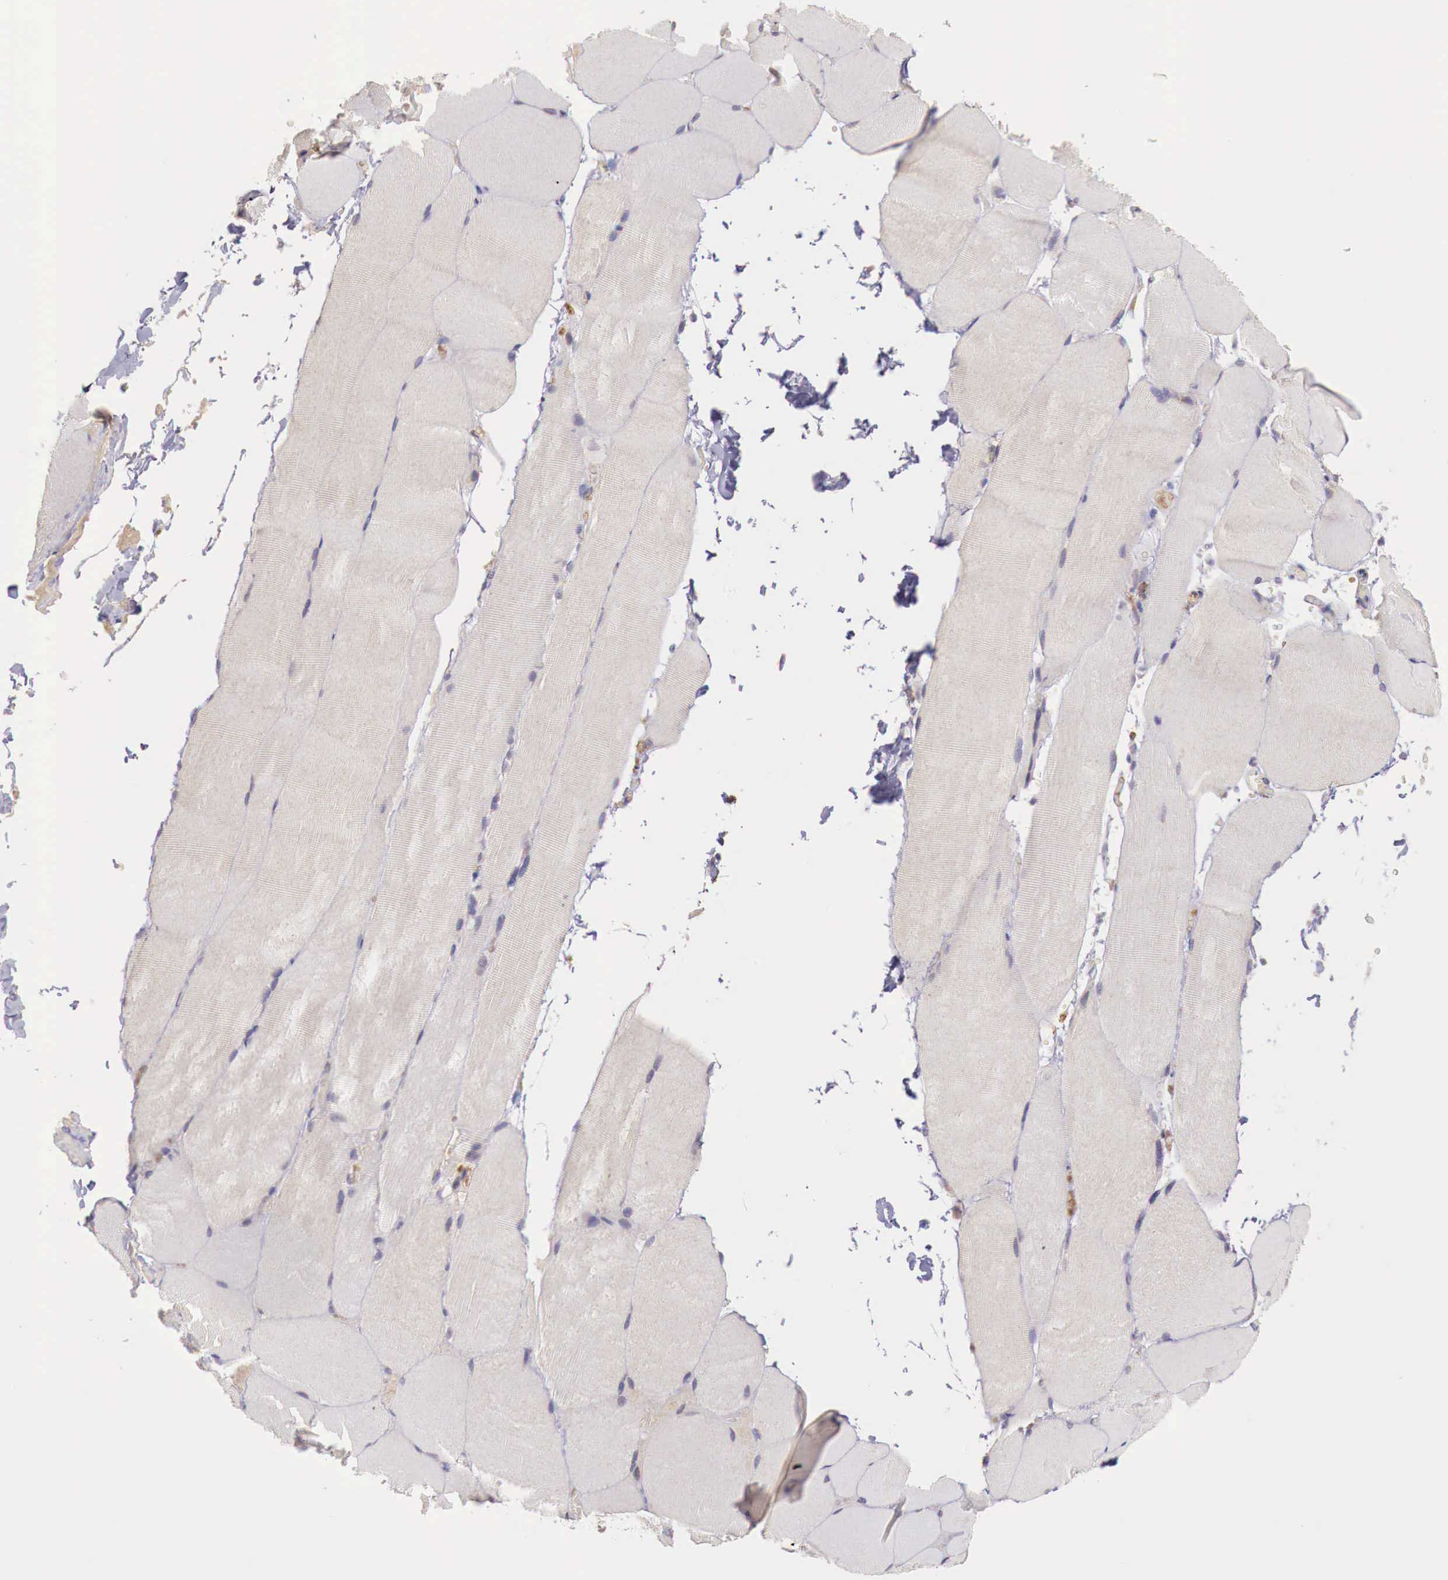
{"staining": {"intensity": "negative", "quantity": "none", "location": "none"}, "tissue": "skeletal muscle", "cell_type": "Myocytes", "image_type": "normal", "snomed": [{"axis": "morphology", "description": "Normal tissue, NOS"}, {"axis": "topography", "description": "Skeletal muscle"}], "caption": "Protein analysis of normal skeletal muscle shows no significant staining in myocytes.", "gene": "CHRDL1", "patient": {"sex": "male", "age": 71}}